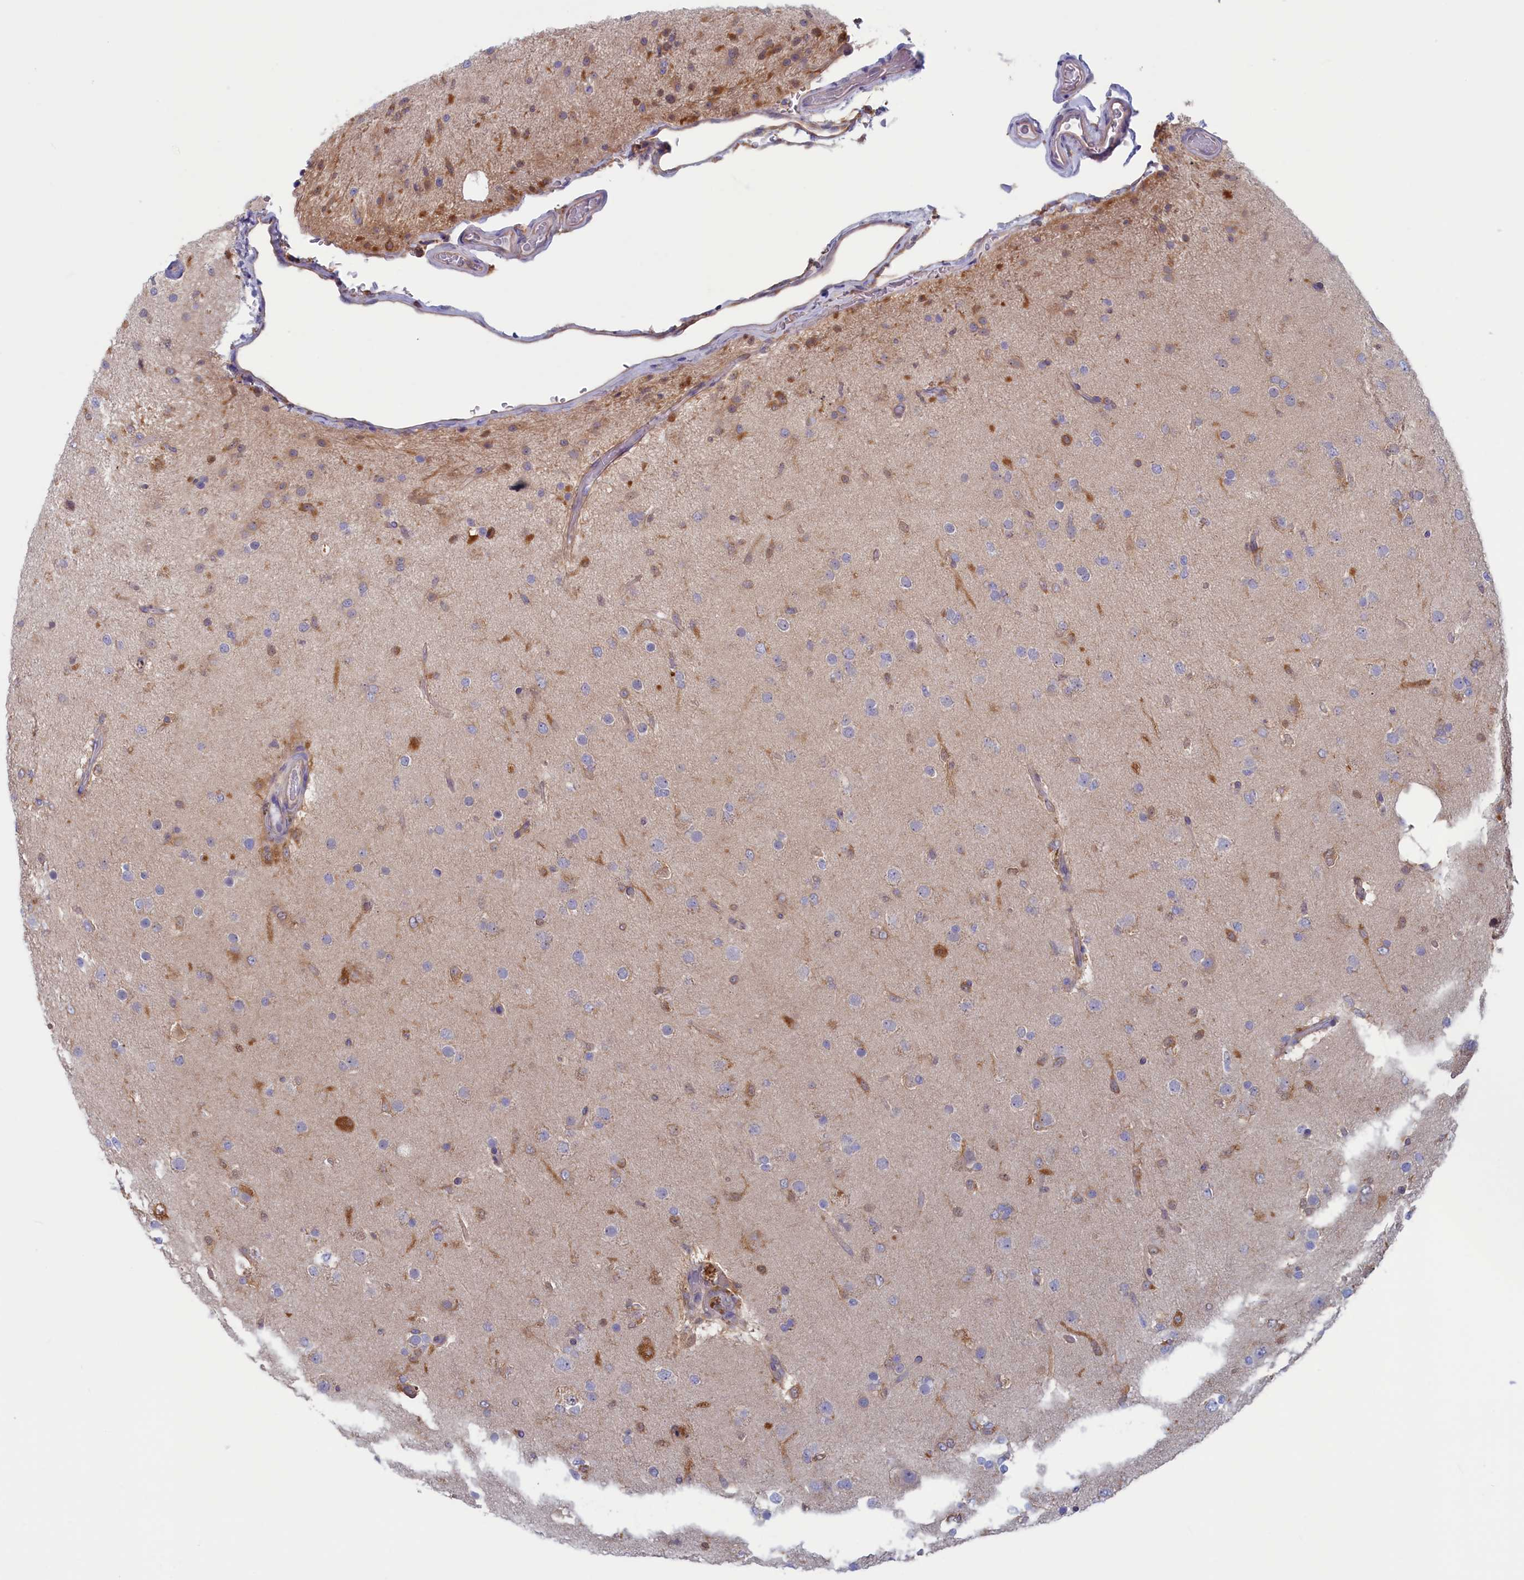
{"staining": {"intensity": "moderate", "quantity": "<25%", "location": "cytoplasmic/membranous"}, "tissue": "glioma", "cell_type": "Tumor cells", "image_type": "cancer", "snomed": [{"axis": "morphology", "description": "Glioma, malignant, Low grade"}, {"axis": "topography", "description": "Brain"}], "caption": "IHC photomicrograph of glioma stained for a protein (brown), which shows low levels of moderate cytoplasmic/membranous positivity in approximately <25% of tumor cells.", "gene": "SYNDIG1L", "patient": {"sex": "male", "age": 65}}